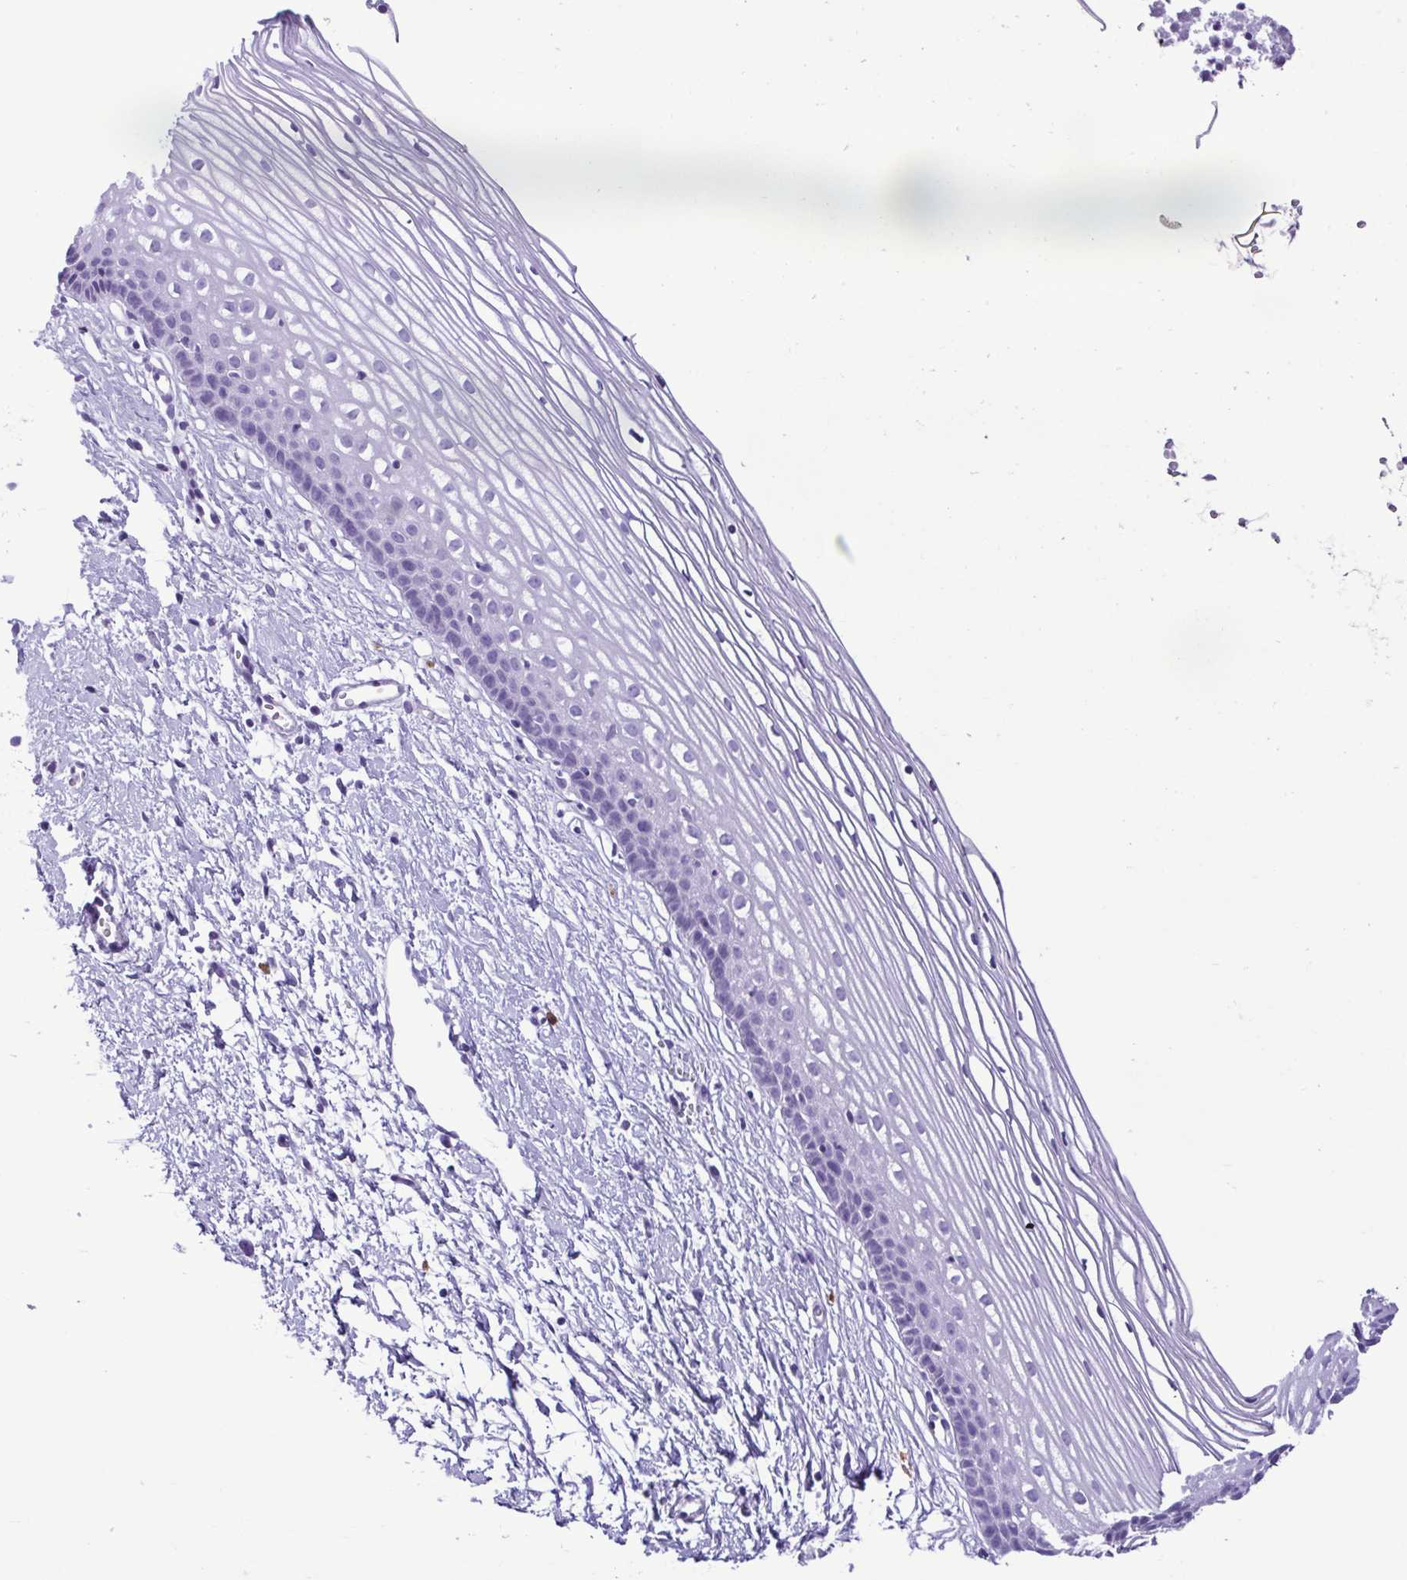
{"staining": {"intensity": "negative", "quantity": "none", "location": "none"}, "tissue": "cervix", "cell_type": "Glandular cells", "image_type": "normal", "snomed": [{"axis": "morphology", "description": "Normal tissue, NOS"}, {"axis": "topography", "description": "Cervix"}], "caption": "Benign cervix was stained to show a protein in brown. There is no significant staining in glandular cells. (DAB (3,3'-diaminobenzidine) immunohistochemistry (IHC) visualized using brightfield microscopy, high magnification).", "gene": "SPATA16", "patient": {"sex": "female", "age": 40}}